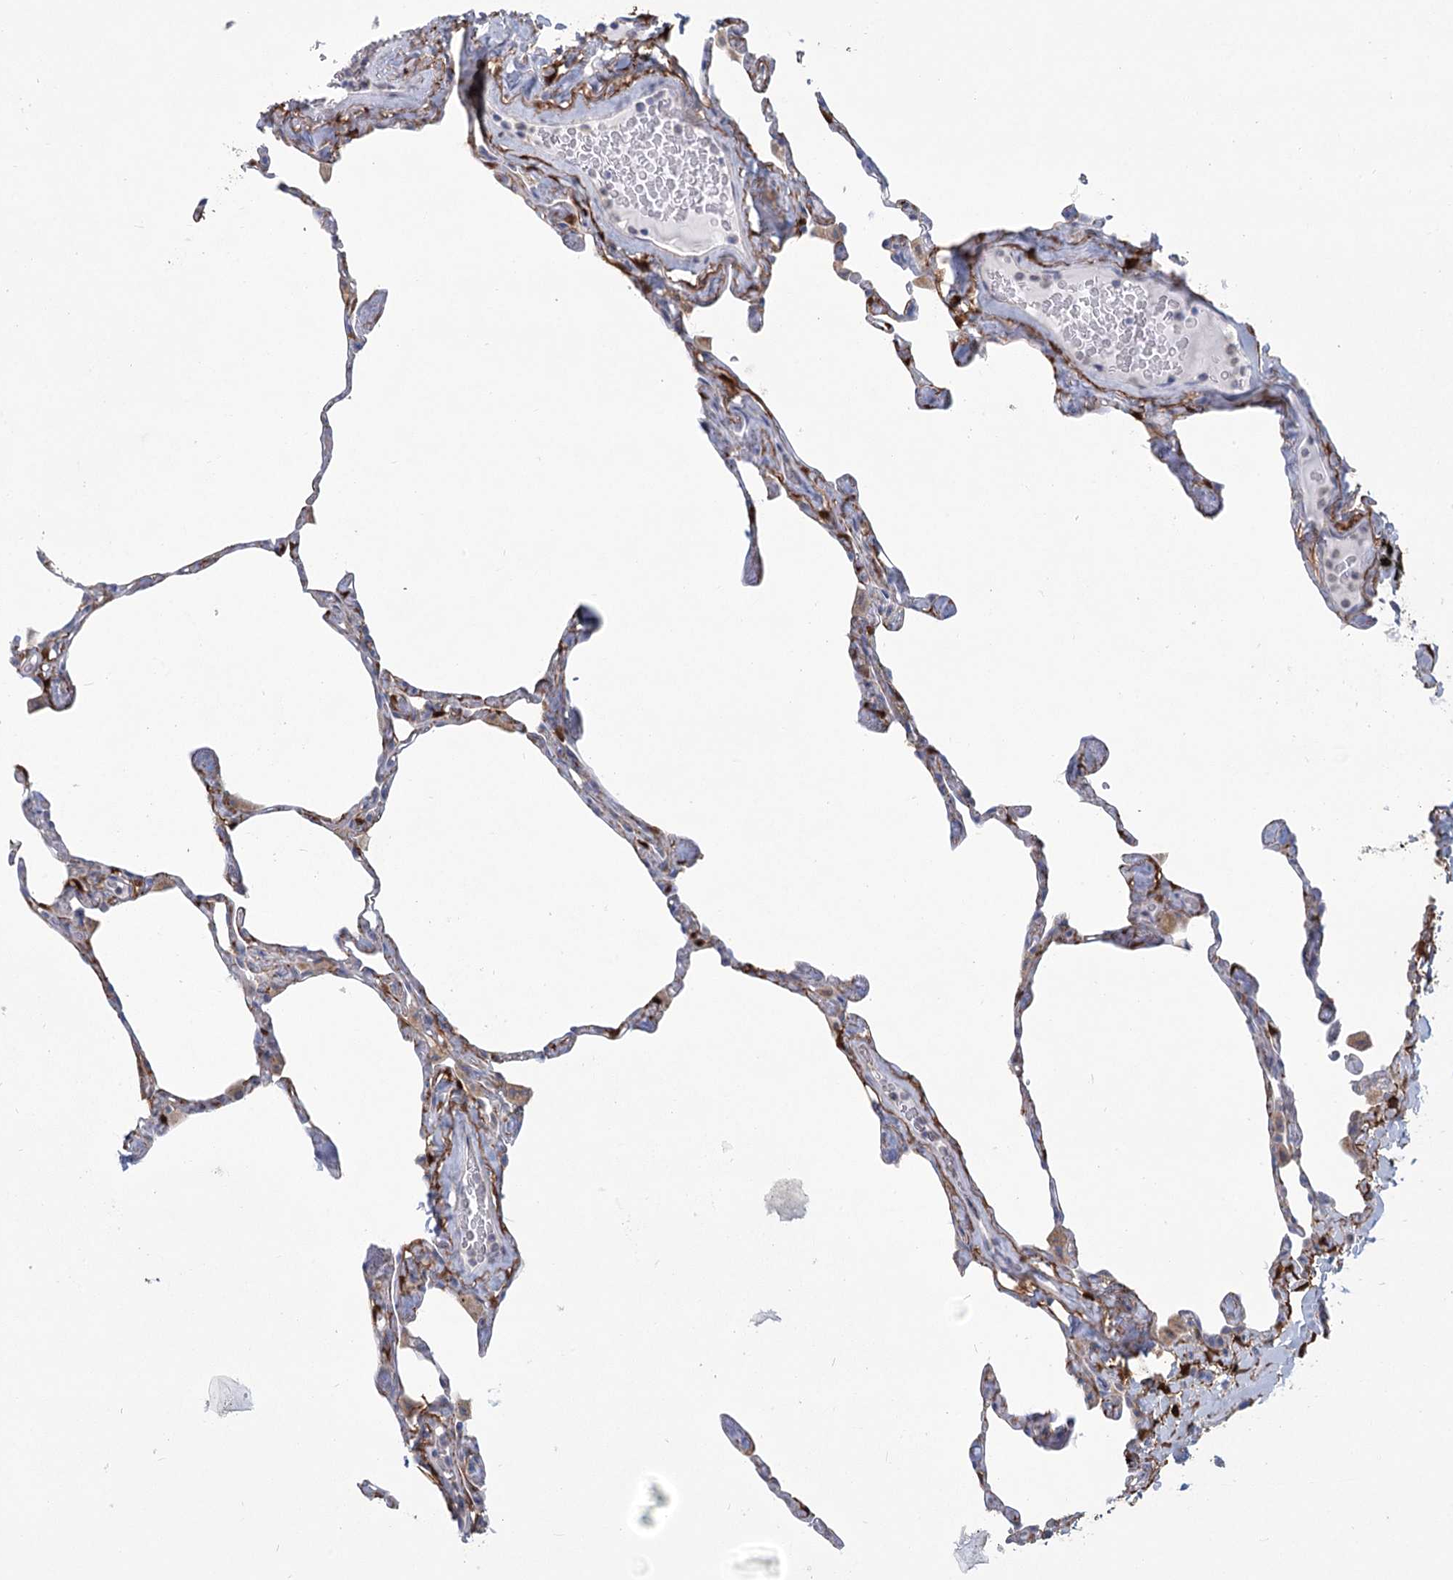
{"staining": {"intensity": "weak", "quantity": "<25%", "location": "cytoplasmic/membranous"}, "tissue": "lung", "cell_type": "Alveolar cells", "image_type": "normal", "snomed": [{"axis": "morphology", "description": "Normal tissue, NOS"}, {"axis": "topography", "description": "Lung"}], "caption": "Micrograph shows no significant protein staining in alveolar cells of benign lung. (DAB (3,3'-diaminobenzidine) immunohistochemistry (IHC) with hematoxylin counter stain).", "gene": "CNTLN", "patient": {"sex": "male", "age": 65}}